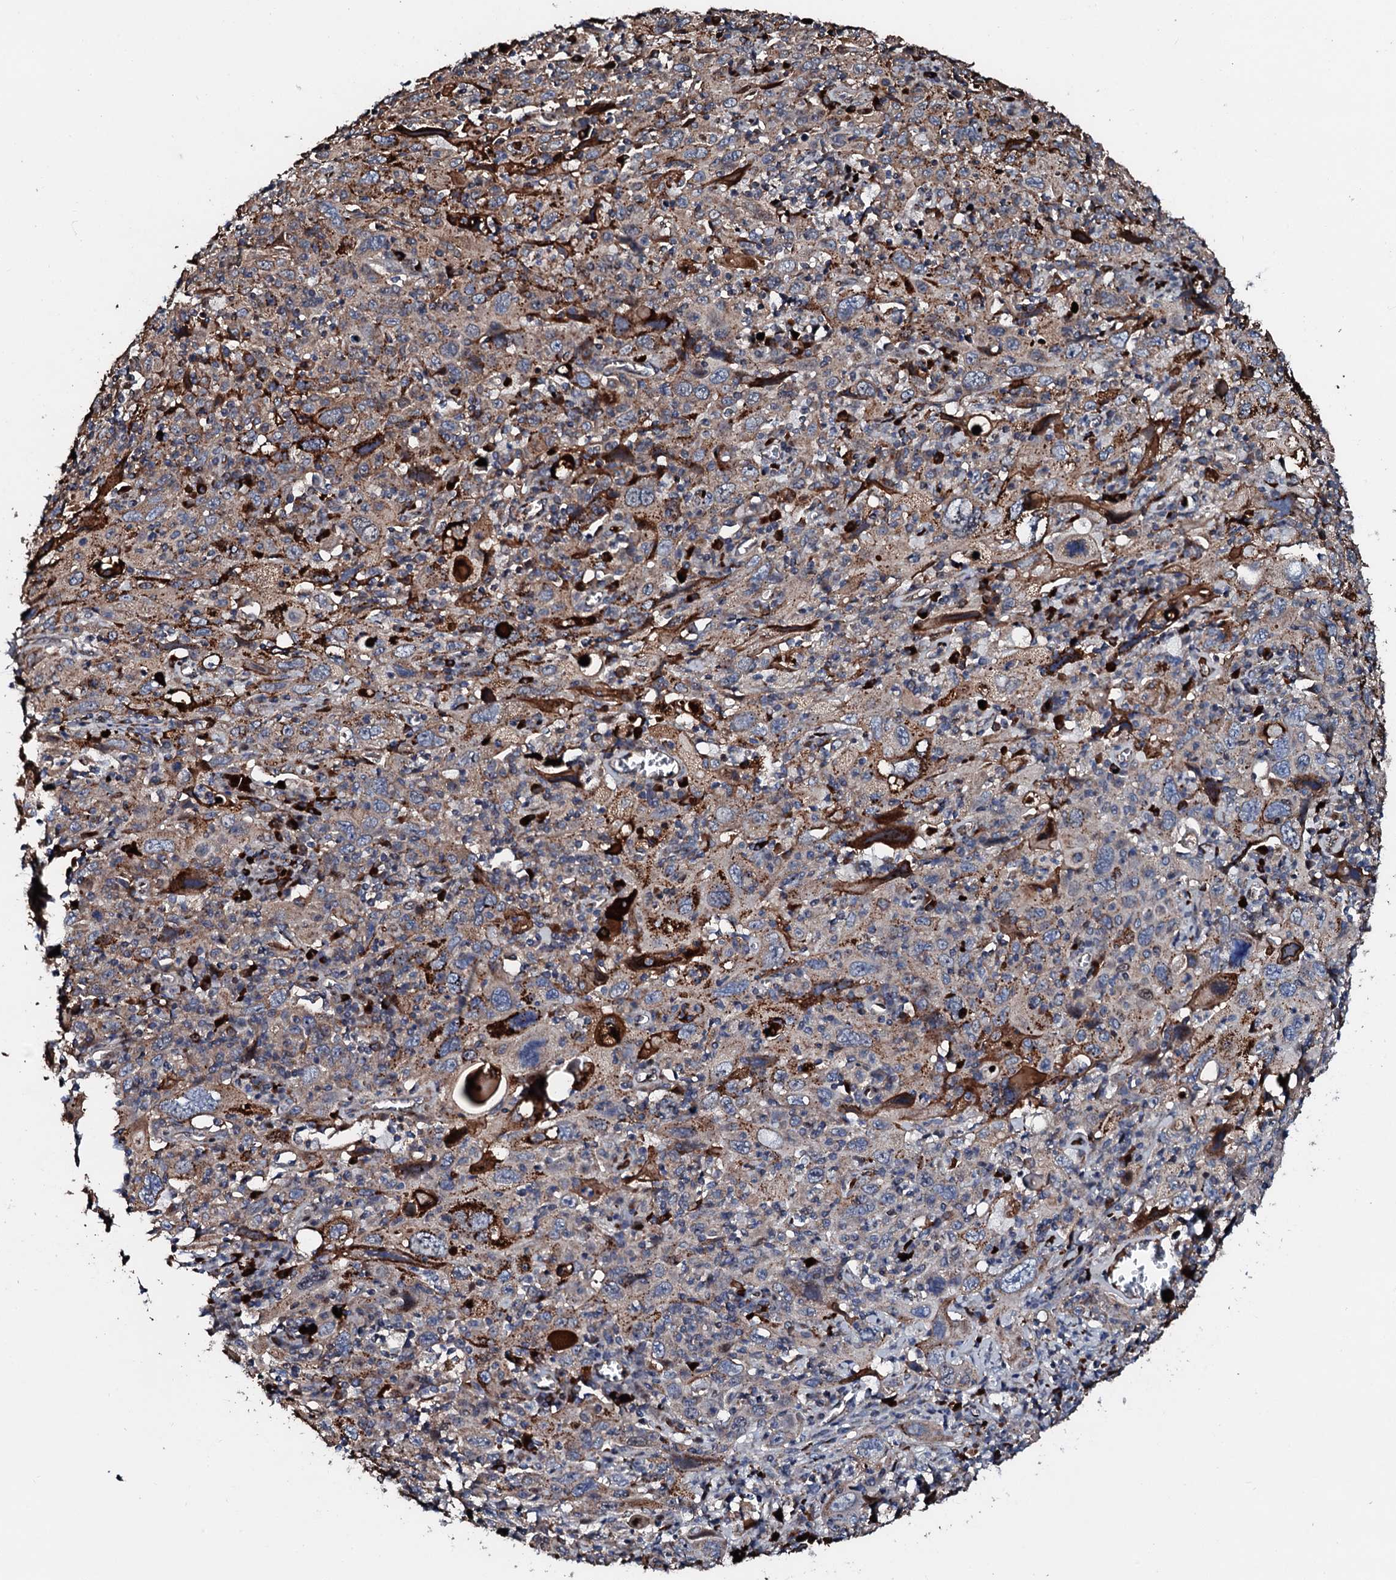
{"staining": {"intensity": "moderate", "quantity": "25%-75%", "location": "cytoplasmic/membranous"}, "tissue": "cervical cancer", "cell_type": "Tumor cells", "image_type": "cancer", "snomed": [{"axis": "morphology", "description": "Squamous cell carcinoma, NOS"}, {"axis": "topography", "description": "Cervix"}], "caption": "Human squamous cell carcinoma (cervical) stained with a brown dye reveals moderate cytoplasmic/membranous positive expression in about 25%-75% of tumor cells.", "gene": "KIF18A", "patient": {"sex": "female", "age": 46}}